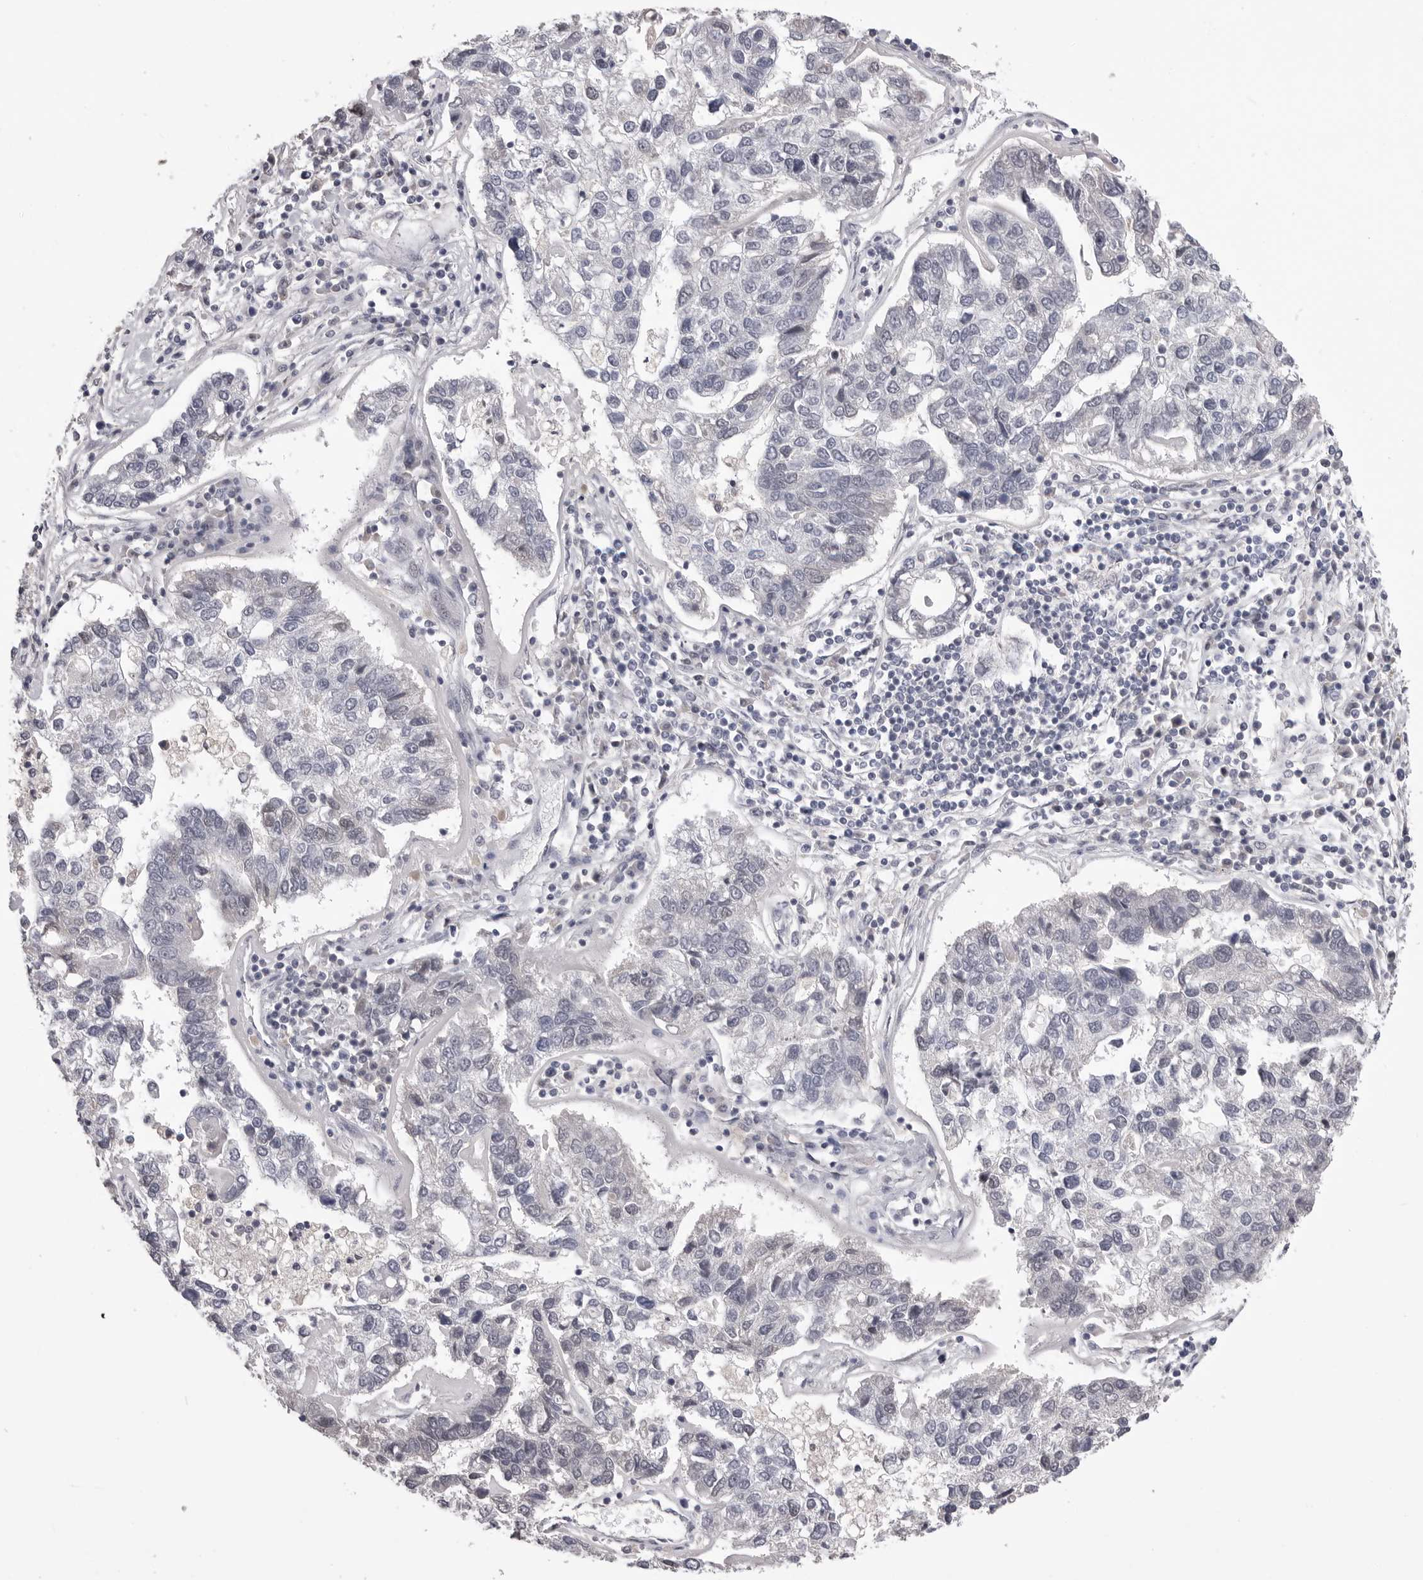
{"staining": {"intensity": "negative", "quantity": "none", "location": "none"}, "tissue": "pancreatic cancer", "cell_type": "Tumor cells", "image_type": "cancer", "snomed": [{"axis": "morphology", "description": "Adenocarcinoma, NOS"}, {"axis": "topography", "description": "Pancreas"}], "caption": "Immunohistochemistry (IHC) of human pancreatic adenocarcinoma demonstrates no staining in tumor cells.", "gene": "DLG2", "patient": {"sex": "female", "age": 61}}